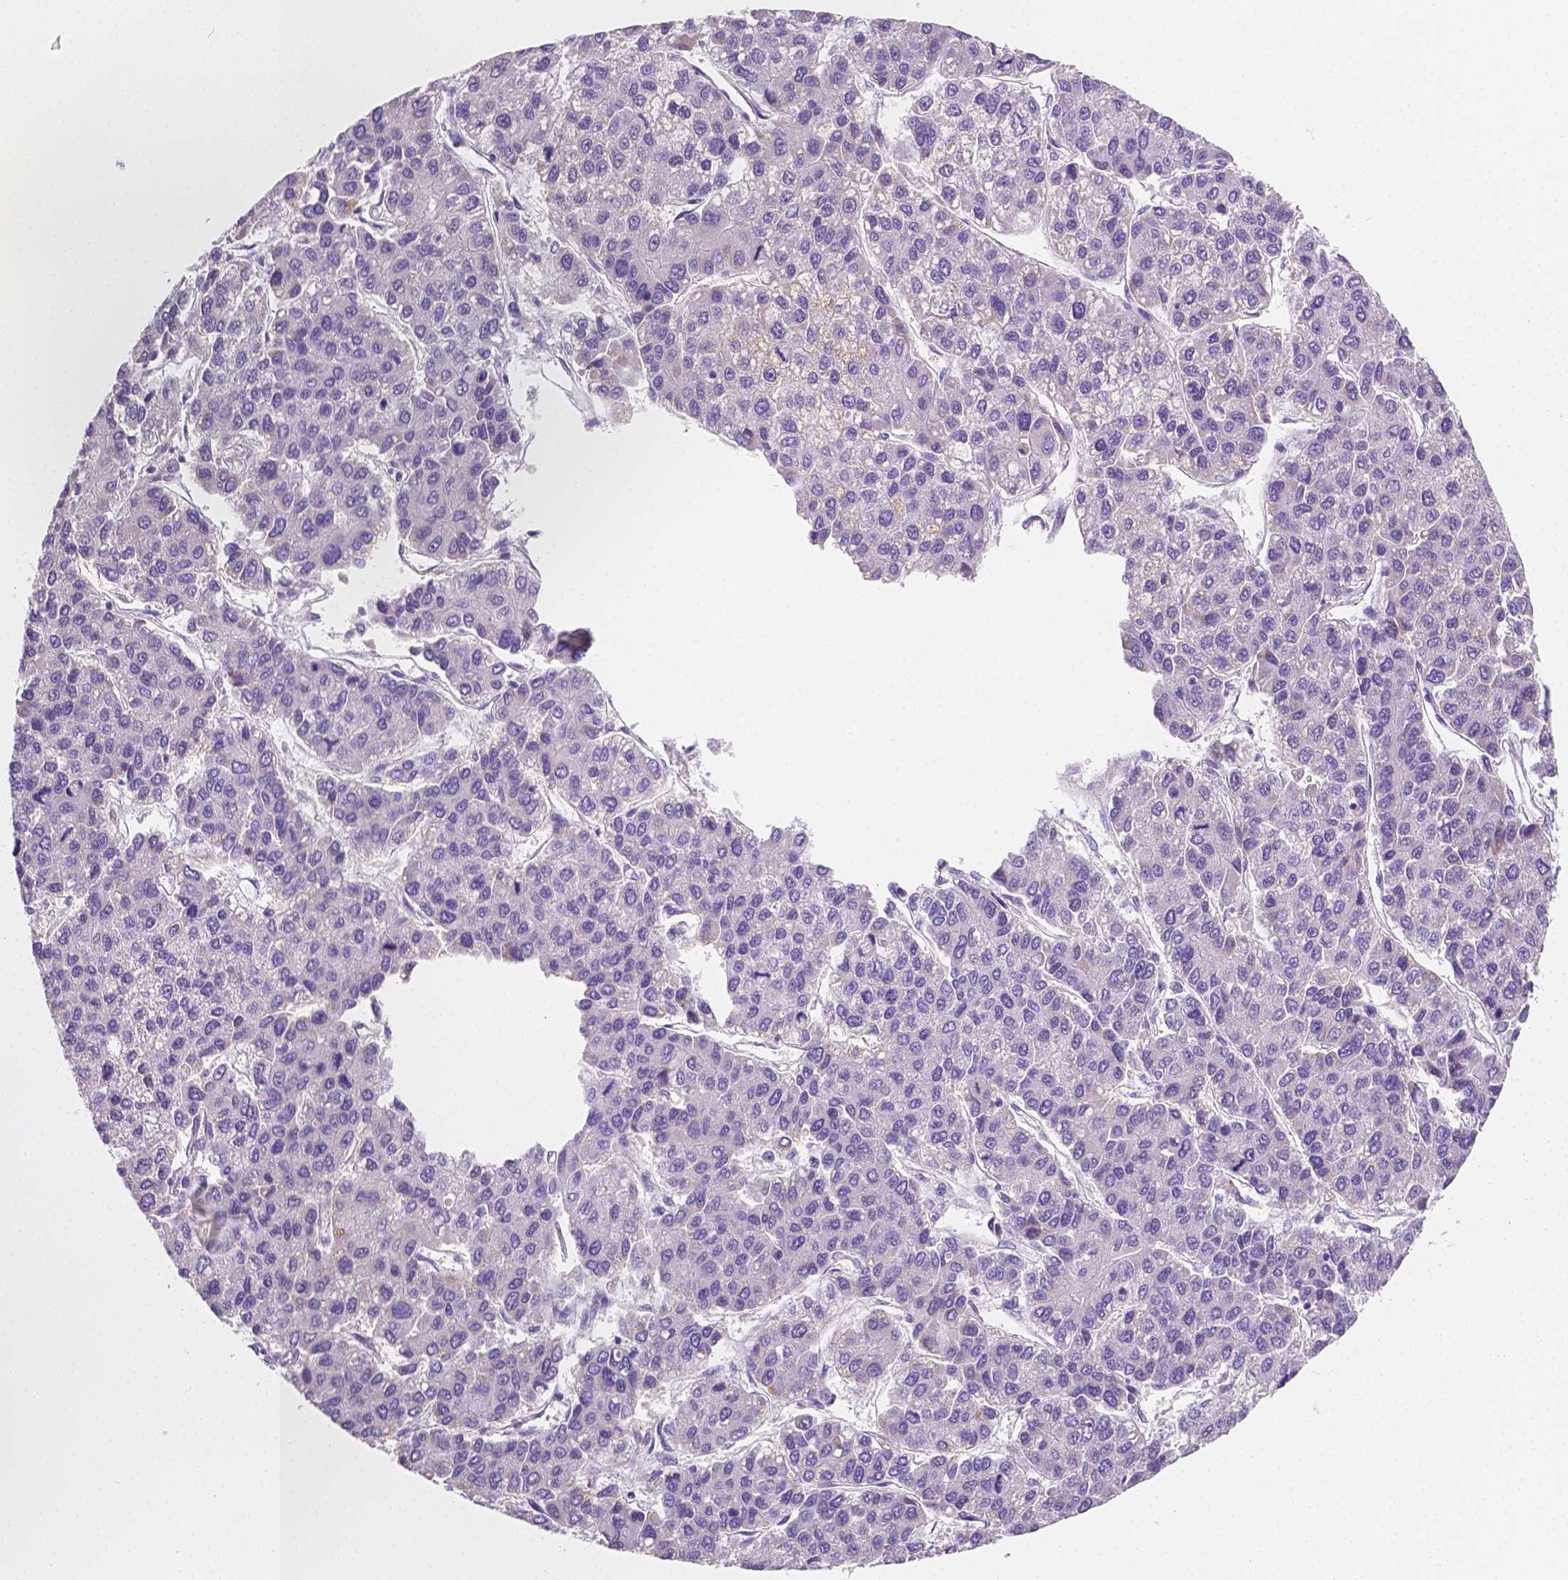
{"staining": {"intensity": "negative", "quantity": "none", "location": "none"}, "tissue": "liver cancer", "cell_type": "Tumor cells", "image_type": "cancer", "snomed": [{"axis": "morphology", "description": "Carcinoma, Hepatocellular, NOS"}, {"axis": "topography", "description": "Liver"}], "caption": "Tumor cells are negative for brown protein staining in liver cancer (hepatocellular carcinoma).", "gene": "TMEM130", "patient": {"sex": "female", "age": 66}}